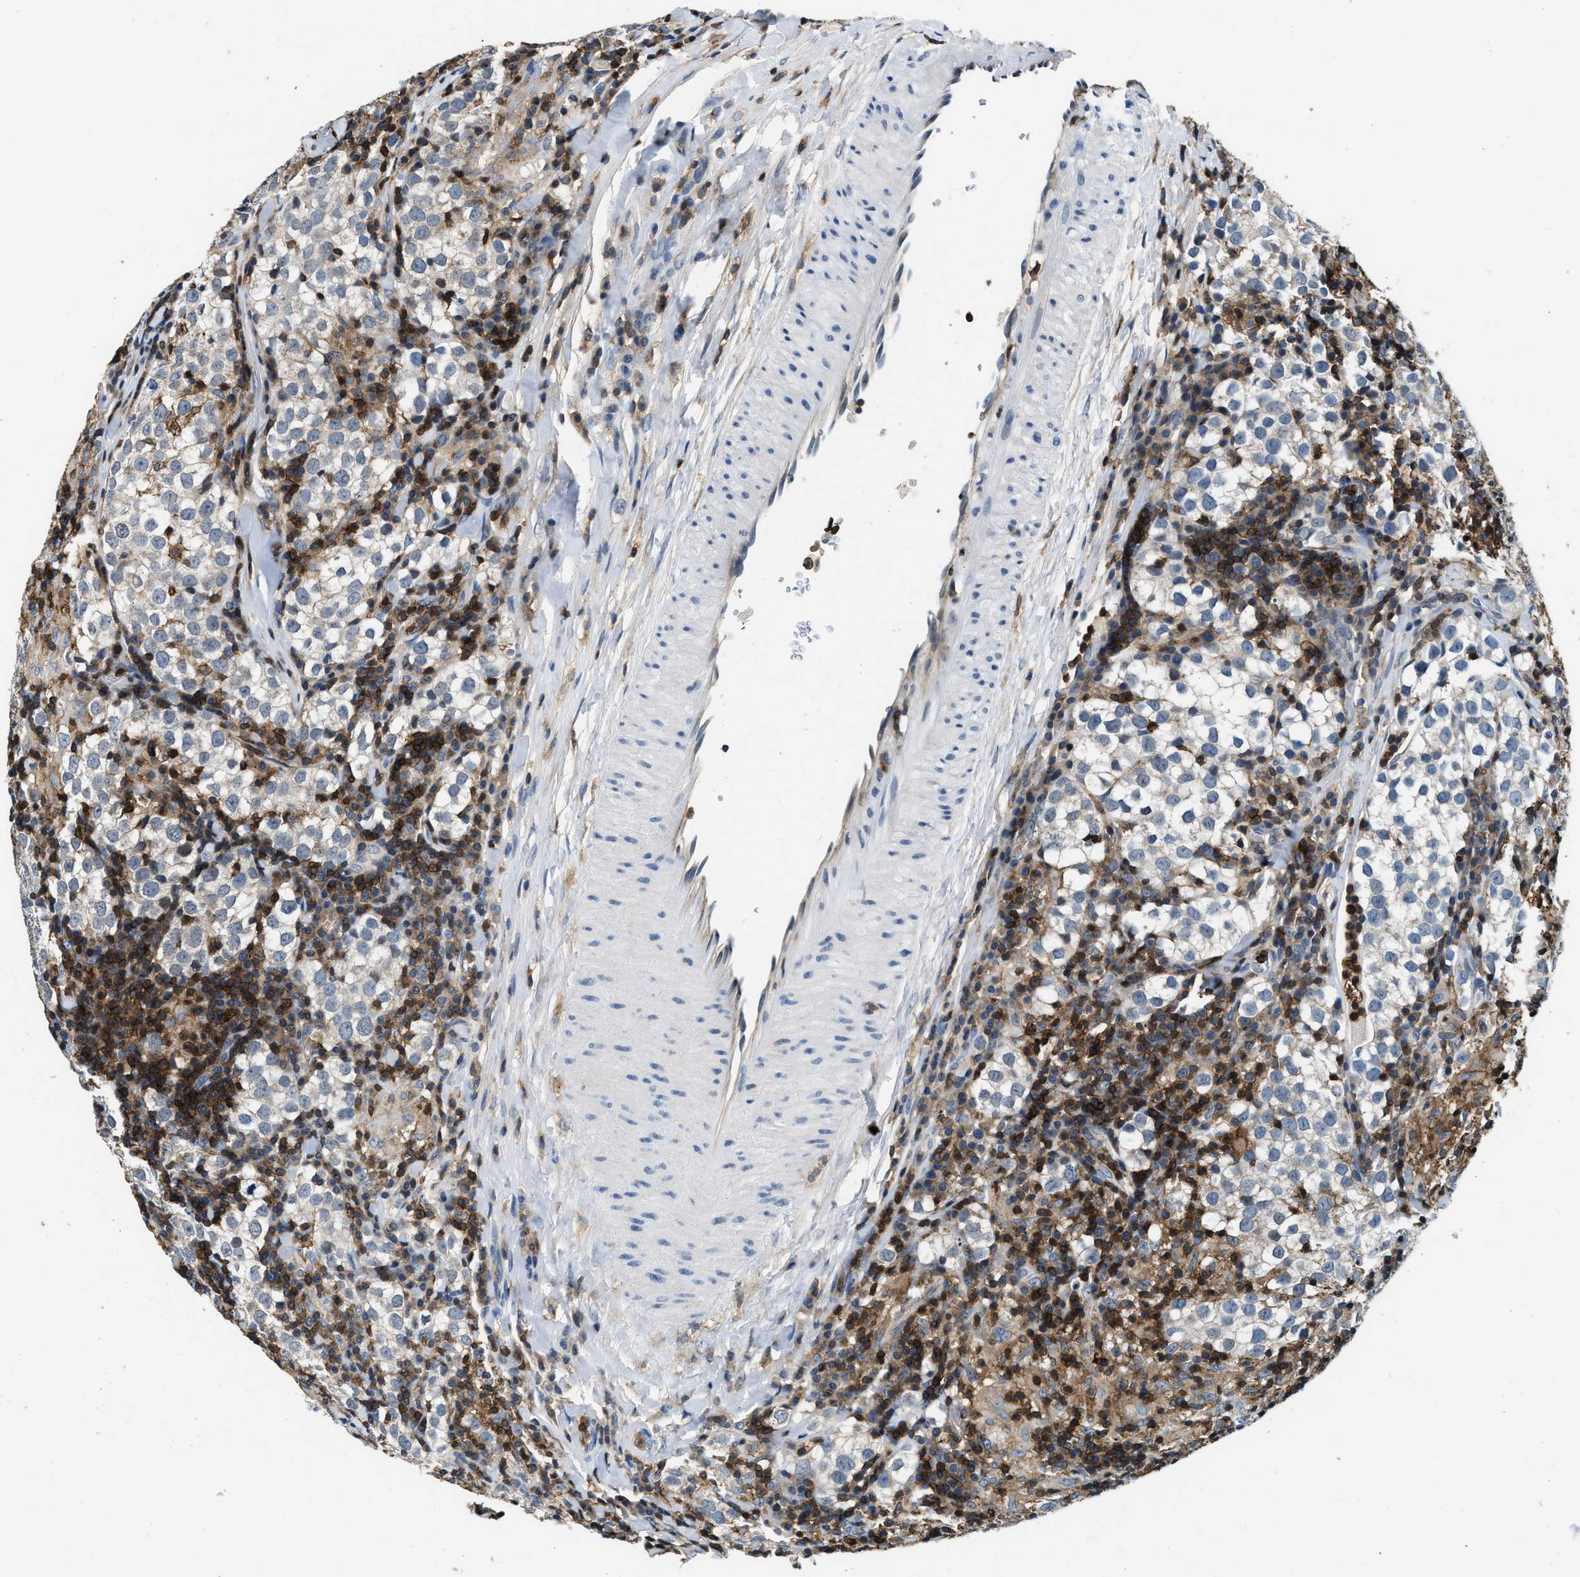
{"staining": {"intensity": "negative", "quantity": "none", "location": "none"}, "tissue": "testis cancer", "cell_type": "Tumor cells", "image_type": "cancer", "snomed": [{"axis": "morphology", "description": "Seminoma, NOS"}, {"axis": "morphology", "description": "Carcinoma, Embryonal, NOS"}, {"axis": "topography", "description": "Testis"}], "caption": "Seminoma (testis) was stained to show a protein in brown. There is no significant expression in tumor cells.", "gene": "MYO1G", "patient": {"sex": "male", "age": 36}}